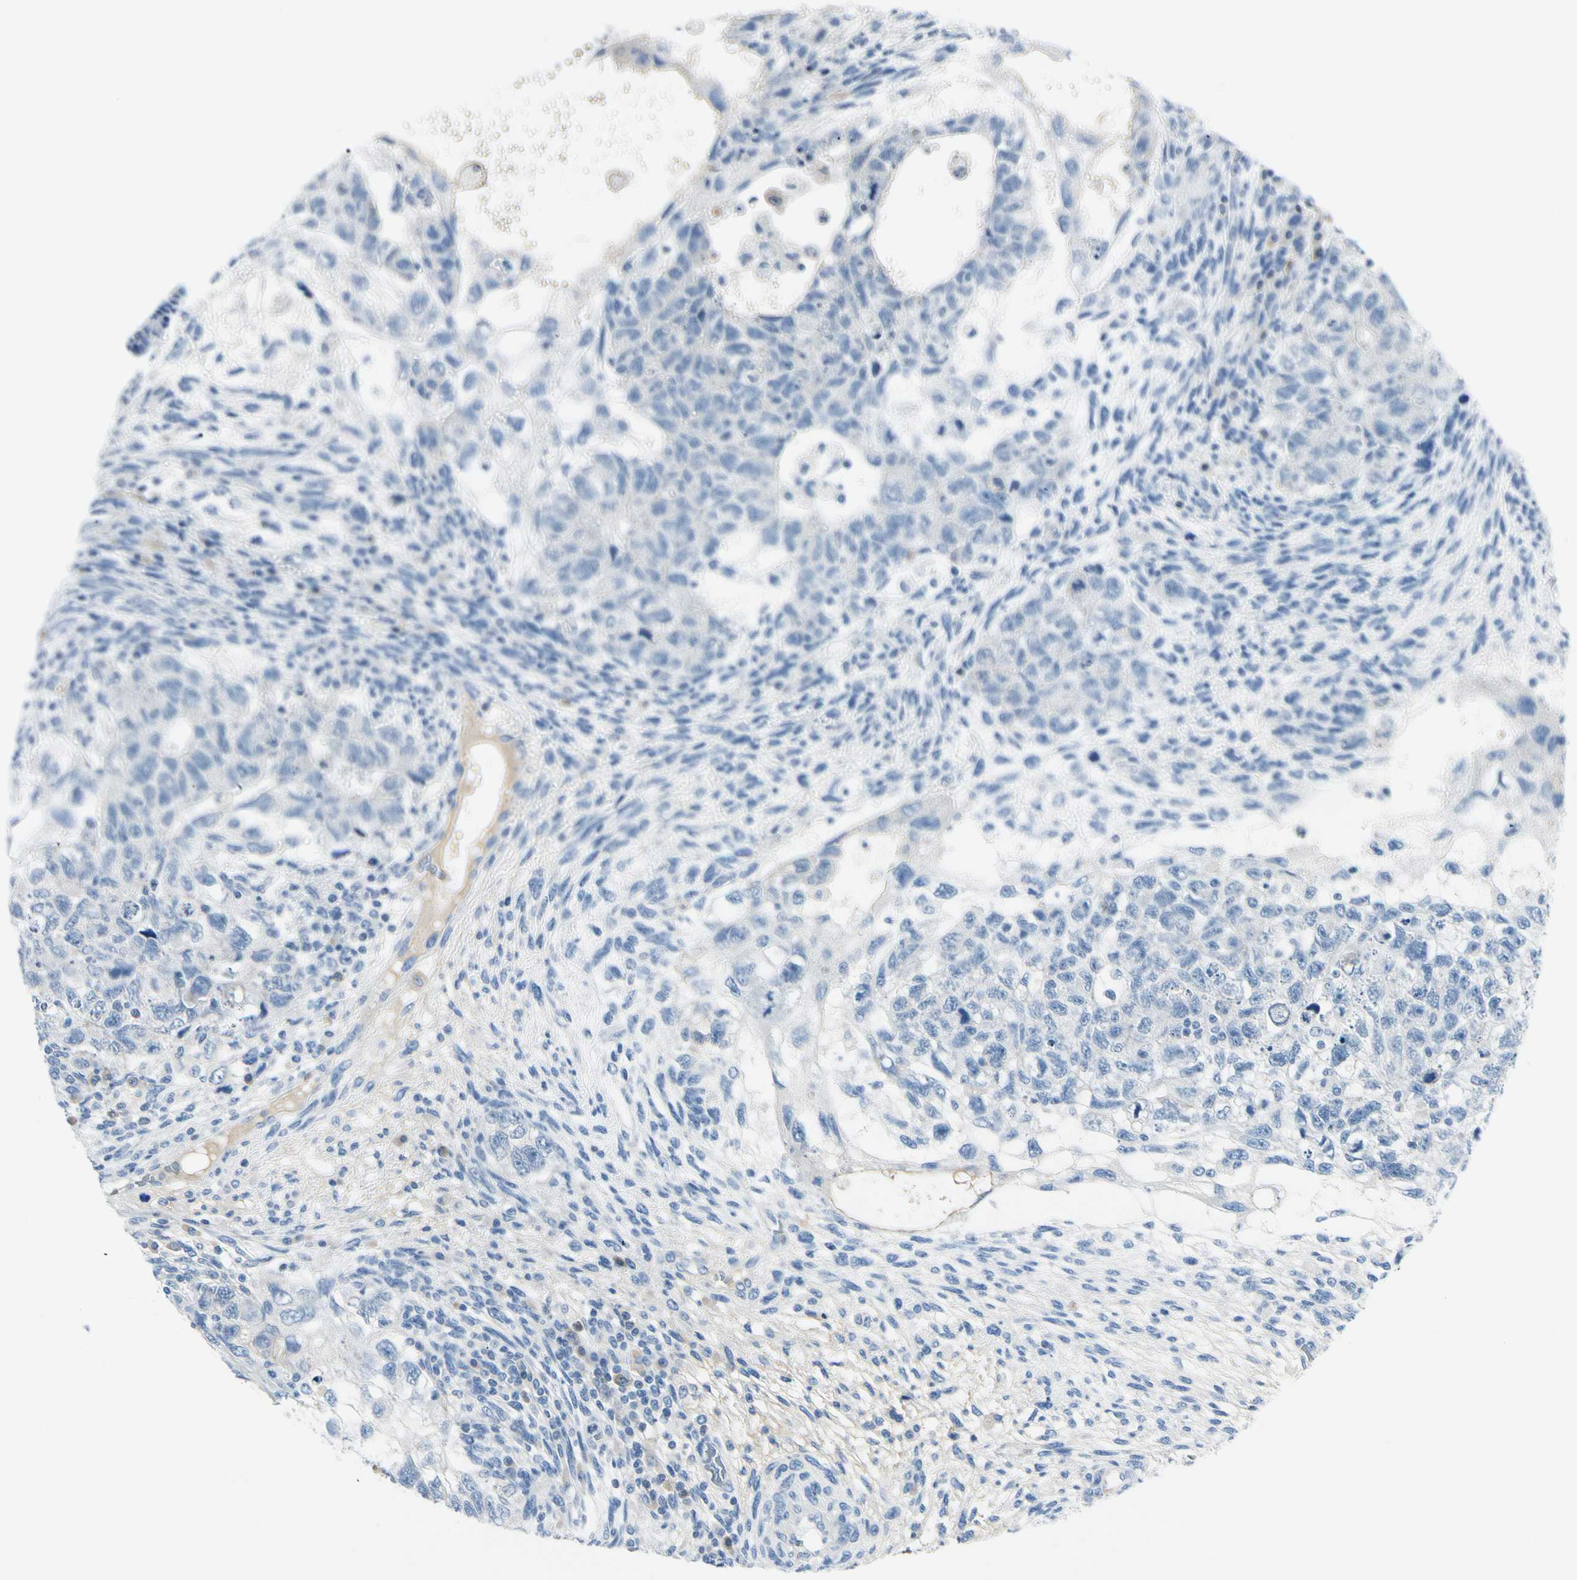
{"staining": {"intensity": "negative", "quantity": "none", "location": "none"}, "tissue": "testis cancer", "cell_type": "Tumor cells", "image_type": "cancer", "snomed": [{"axis": "morphology", "description": "Normal tissue, NOS"}, {"axis": "morphology", "description": "Carcinoma, Embryonal, NOS"}, {"axis": "topography", "description": "Testis"}], "caption": "Testis cancer was stained to show a protein in brown. There is no significant positivity in tumor cells.", "gene": "PEBP1", "patient": {"sex": "male", "age": 36}}